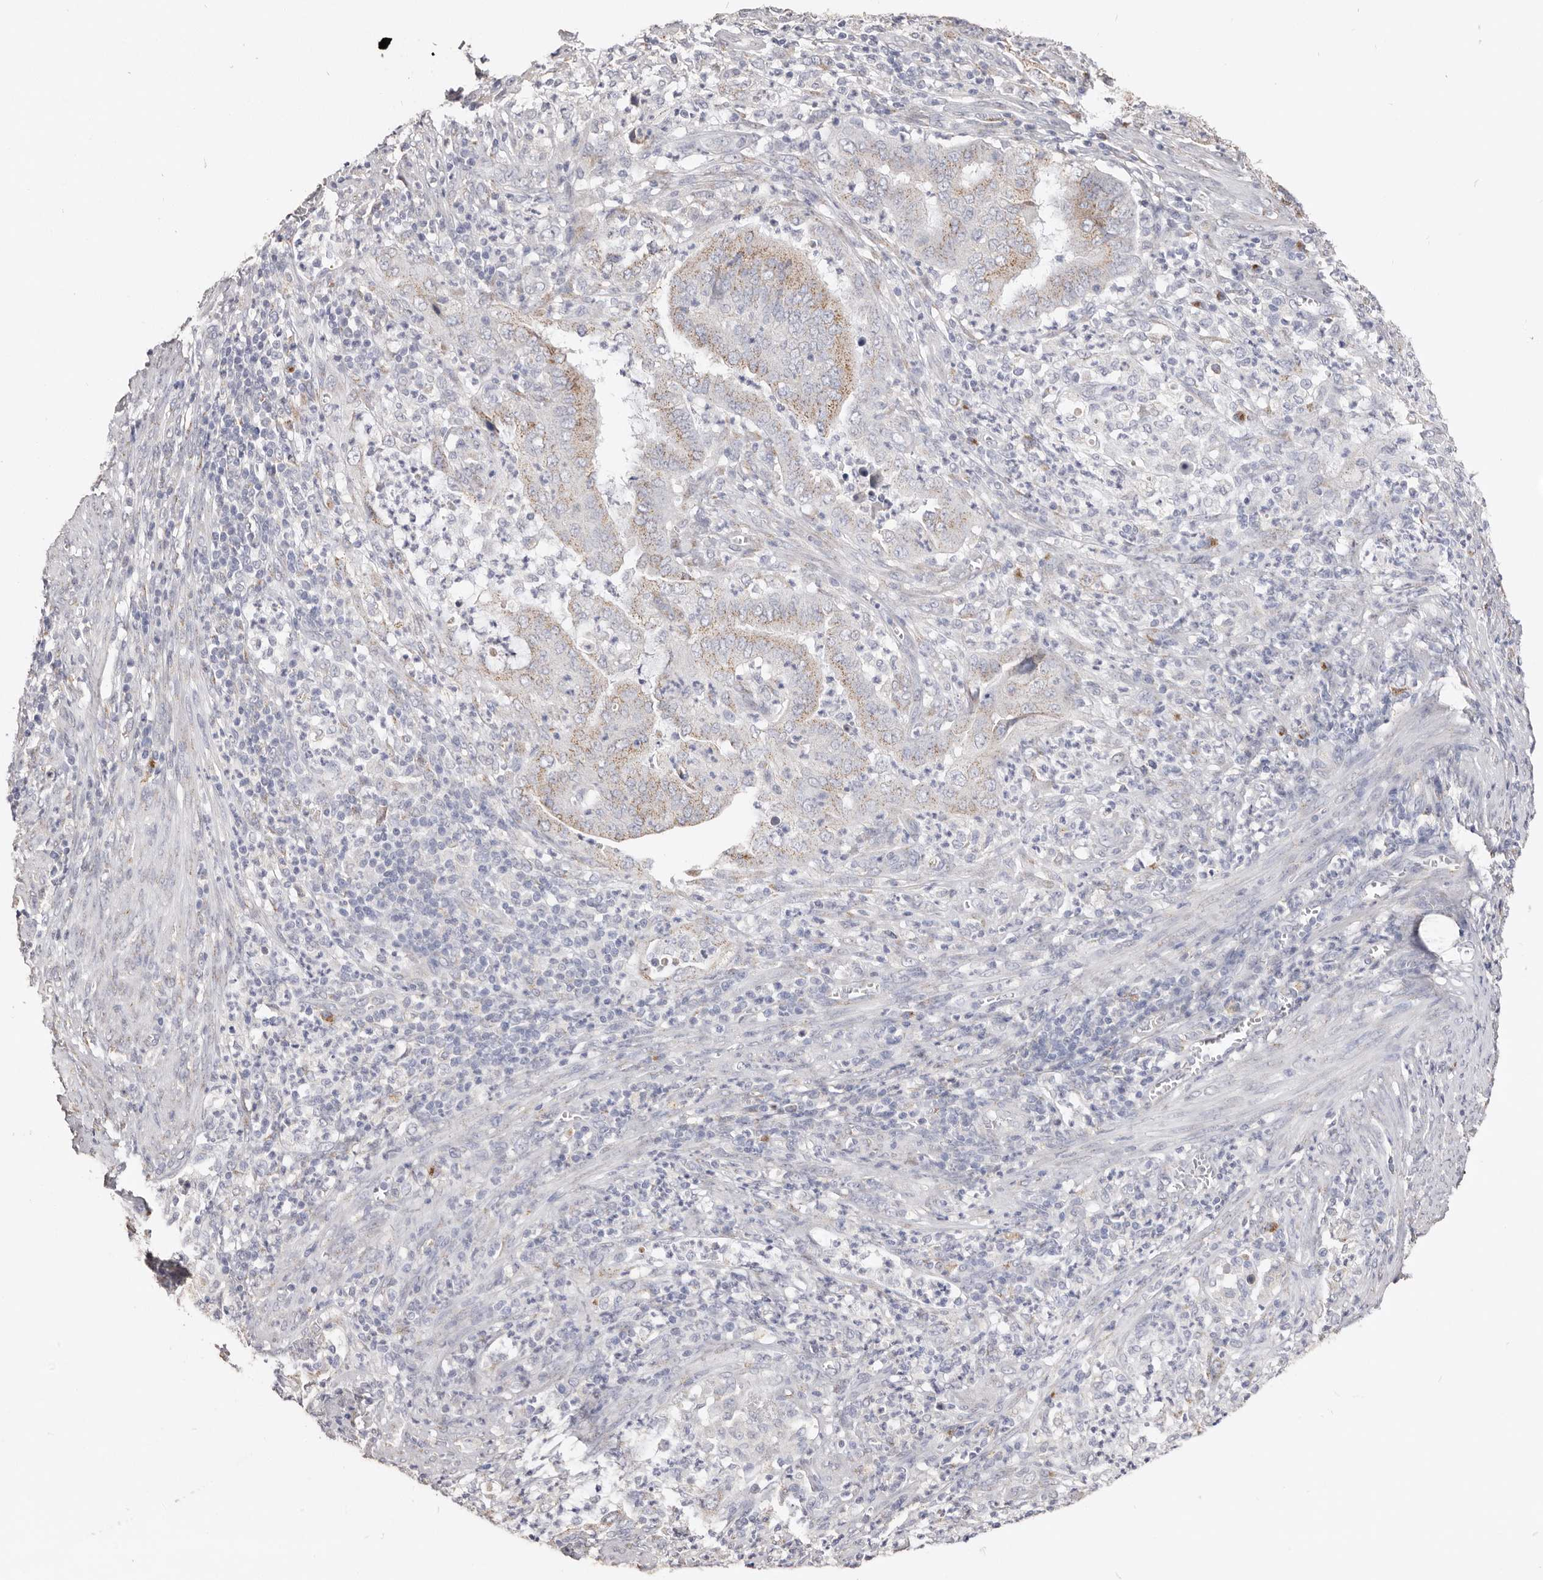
{"staining": {"intensity": "moderate", "quantity": "25%-75%", "location": "cytoplasmic/membranous"}, "tissue": "endometrial cancer", "cell_type": "Tumor cells", "image_type": "cancer", "snomed": [{"axis": "morphology", "description": "Adenocarcinoma, NOS"}, {"axis": "topography", "description": "Endometrium"}], "caption": "An image of endometrial adenocarcinoma stained for a protein displays moderate cytoplasmic/membranous brown staining in tumor cells.", "gene": "LGALS7B", "patient": {"sex": "female", "age": 51}}